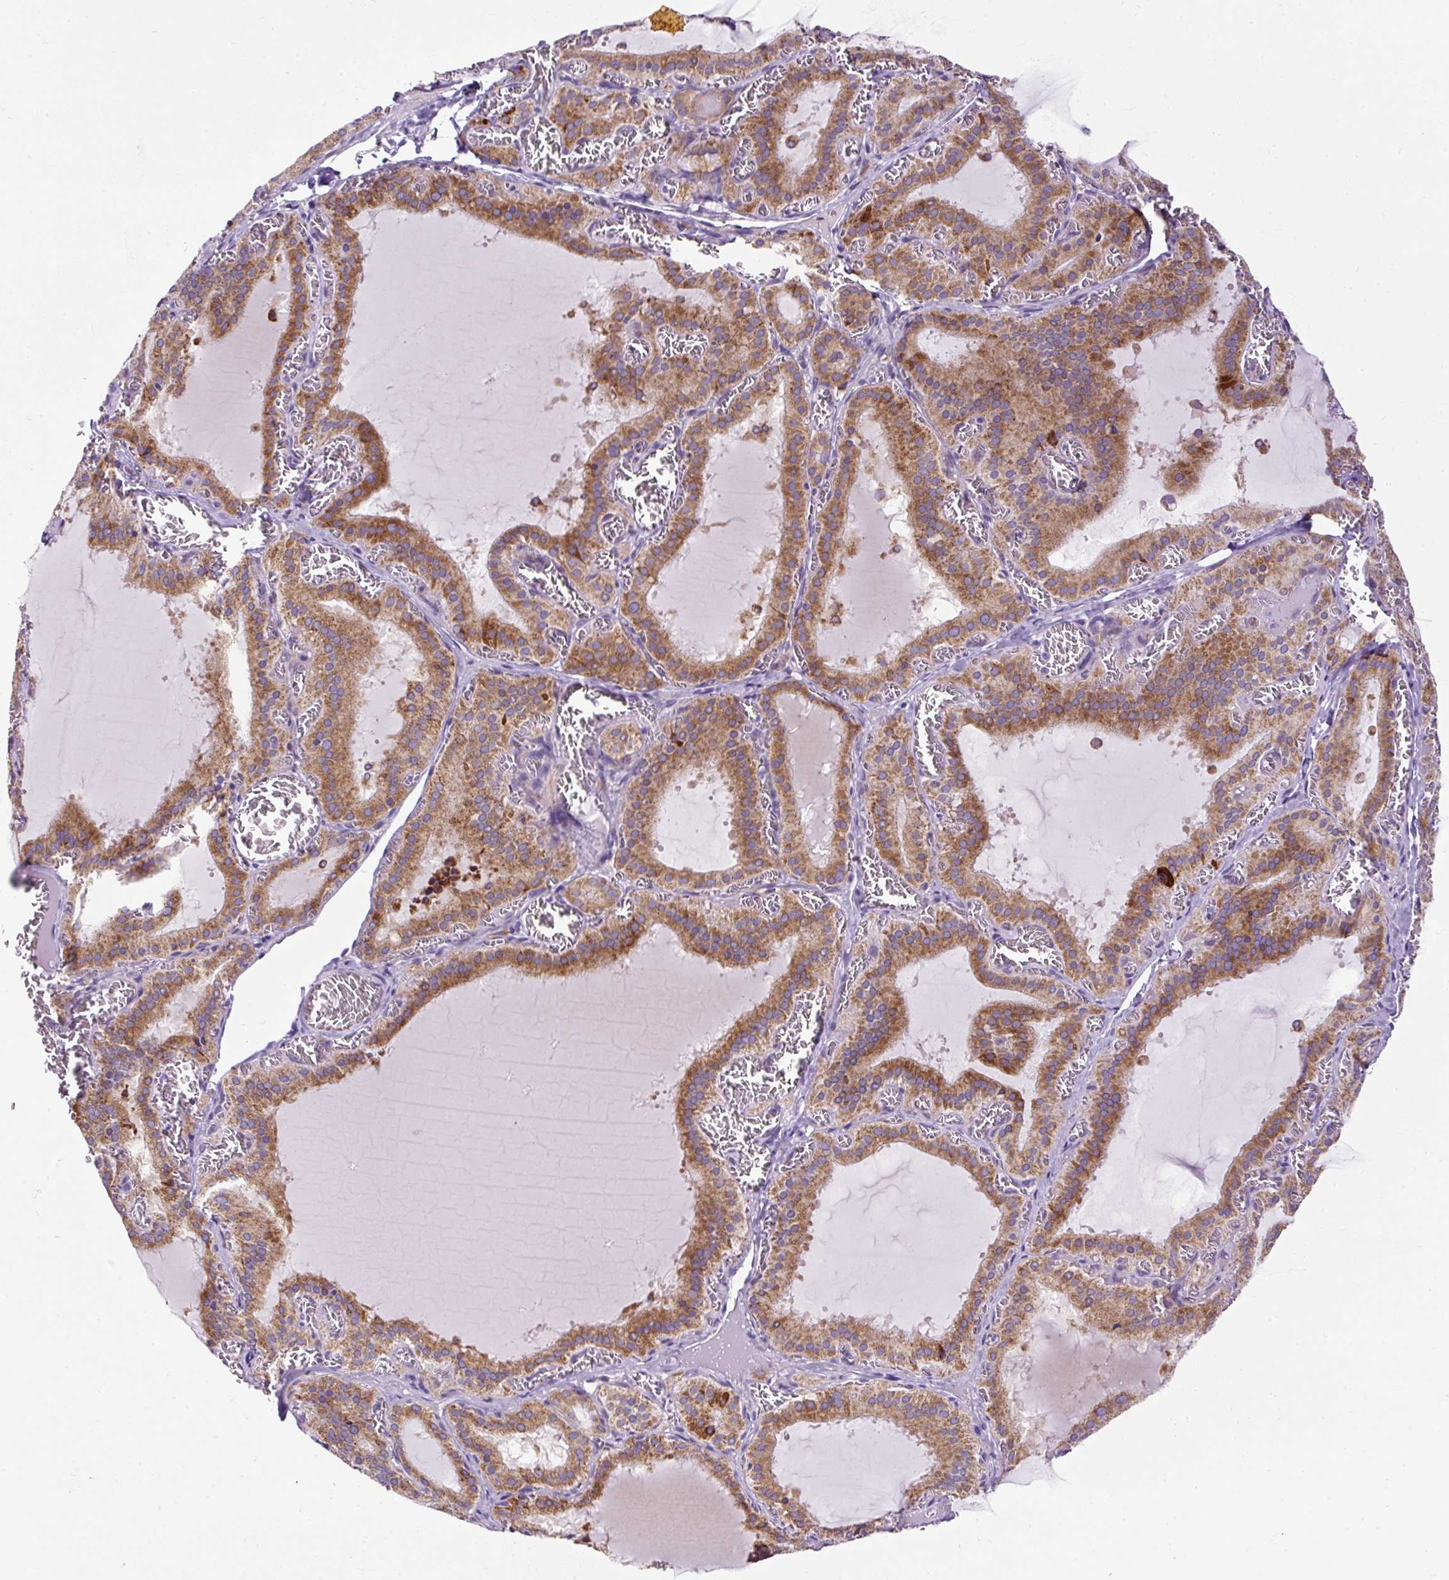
{"staining": {"intensity": "moderate", "quantity": ">75%", "location": "cytoplasmic/membranous"}, "tissue": "thyroid gland", "cell_type": "Glandular cells", "image_type": "normal", "snomed": [{"axis": "morphology", "description": "Normal tissue, NOS"}, {"axis": "topography", "description": "Thyroid gland"}], "caption": "Immunohistochemical staining of unremarkable human thyroid gland reveals medium levels of moderate cytoplasmic/membranous expression in about >75% of glandular cells. (DAB (3,3'-diaminobenzidine) IHC, brown staining for protein, blue staining for nuclei).", "gene": "FMC1", "patient": {"sex": "female", "age": 30}}